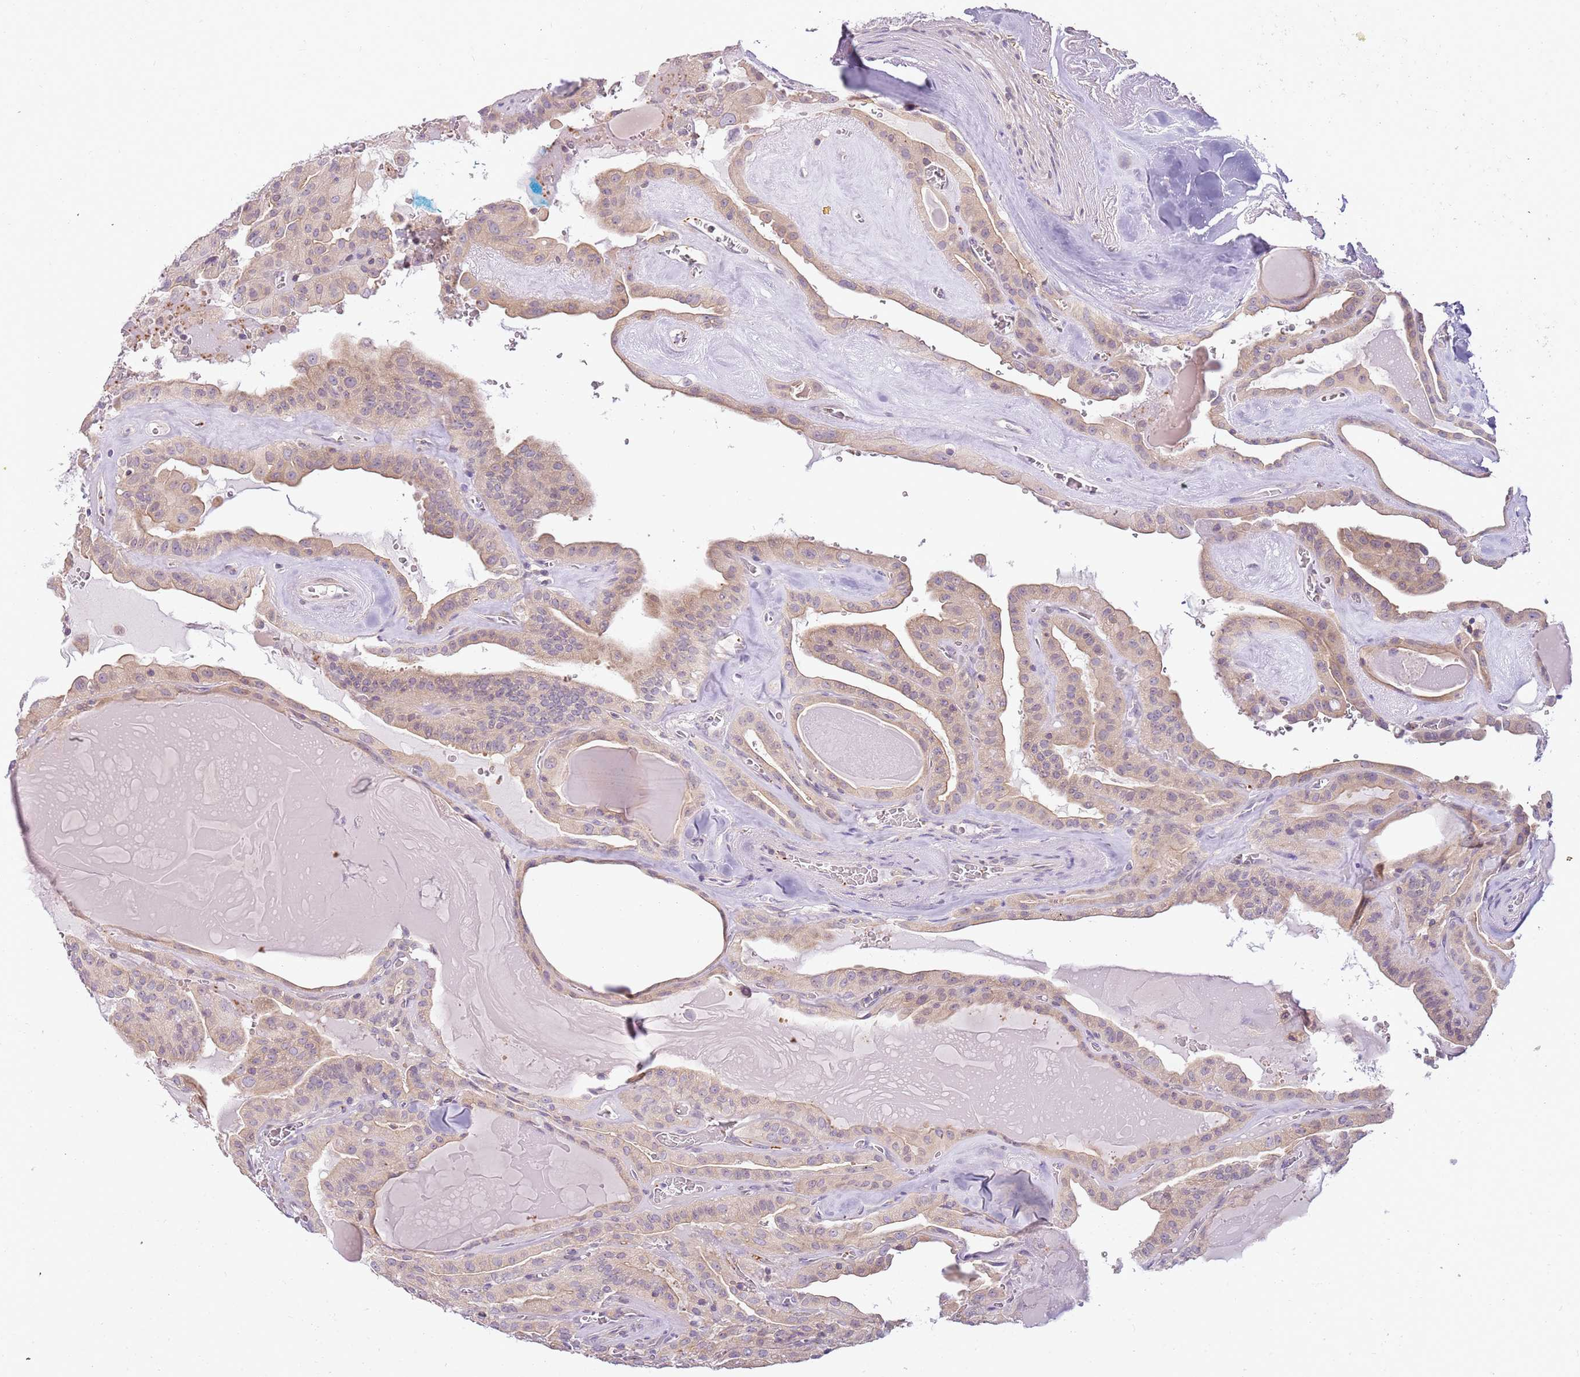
{"staining": {"intensity": "weak", "quantity": "25%-75%", "location": "cytoplasmic/membranous"}, "tissue": "thyroid cancer", "cell_type": "Tumor cells", "image_type": "cancer", "snomed": [{"axis": "morphology", "description": "Papillary adenocarcinoma, NOS"}, {"axis": "topography", "description": "Thyroid gland"}], "caption": "IHC histopathology image of thyroid cancer stained for a protein (brown), which exhibits low levels of weak cytoplasmic/membranous staining in about 25%-75% of tumor cells.", "gene": "CAPN7", "patient": {"sex": "male", "age": 52}}